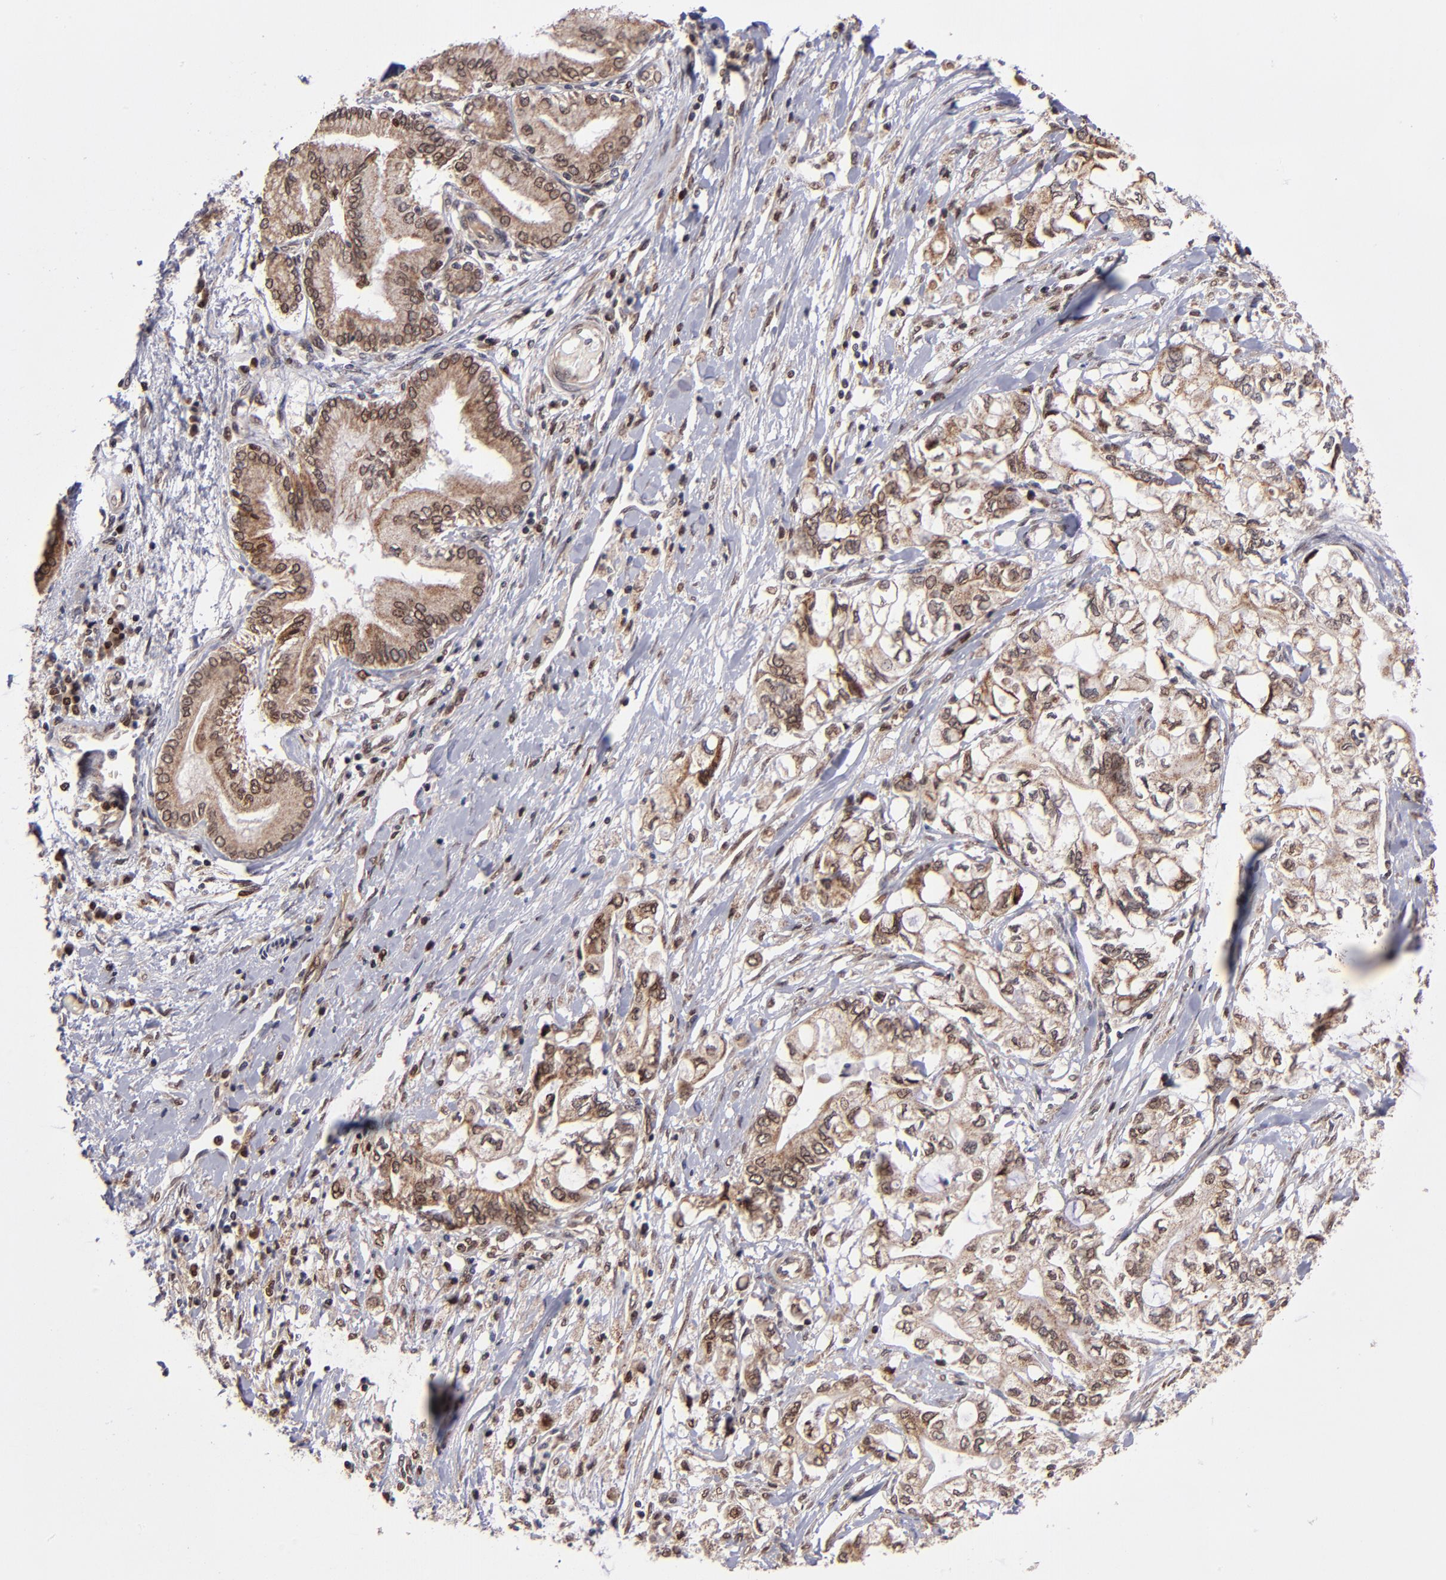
{"staining": {"intensity": "moderate", "quantity": ">75%", "location": "cytoplasmic/membranous,nuclear"}, "tissue": "pancreatic cancer", "cell_type": "Tumor cells", "image_type": "cancer", "snomed": [{"axis": "morphology", "description": "Adenocarcinoma, NOS"}, {"axis": "topography", "description": "Pancreas"}], "caption": "Immunohistochemistry (DAB) staining of human pancreatic adenocarcinoma displays moderate cytoplasmic/membranous and nuclear protein expression in approximately >75% of tumor cells.", "gene": "TOP1MT", "patient": {"sex": "male", "age": 79}}